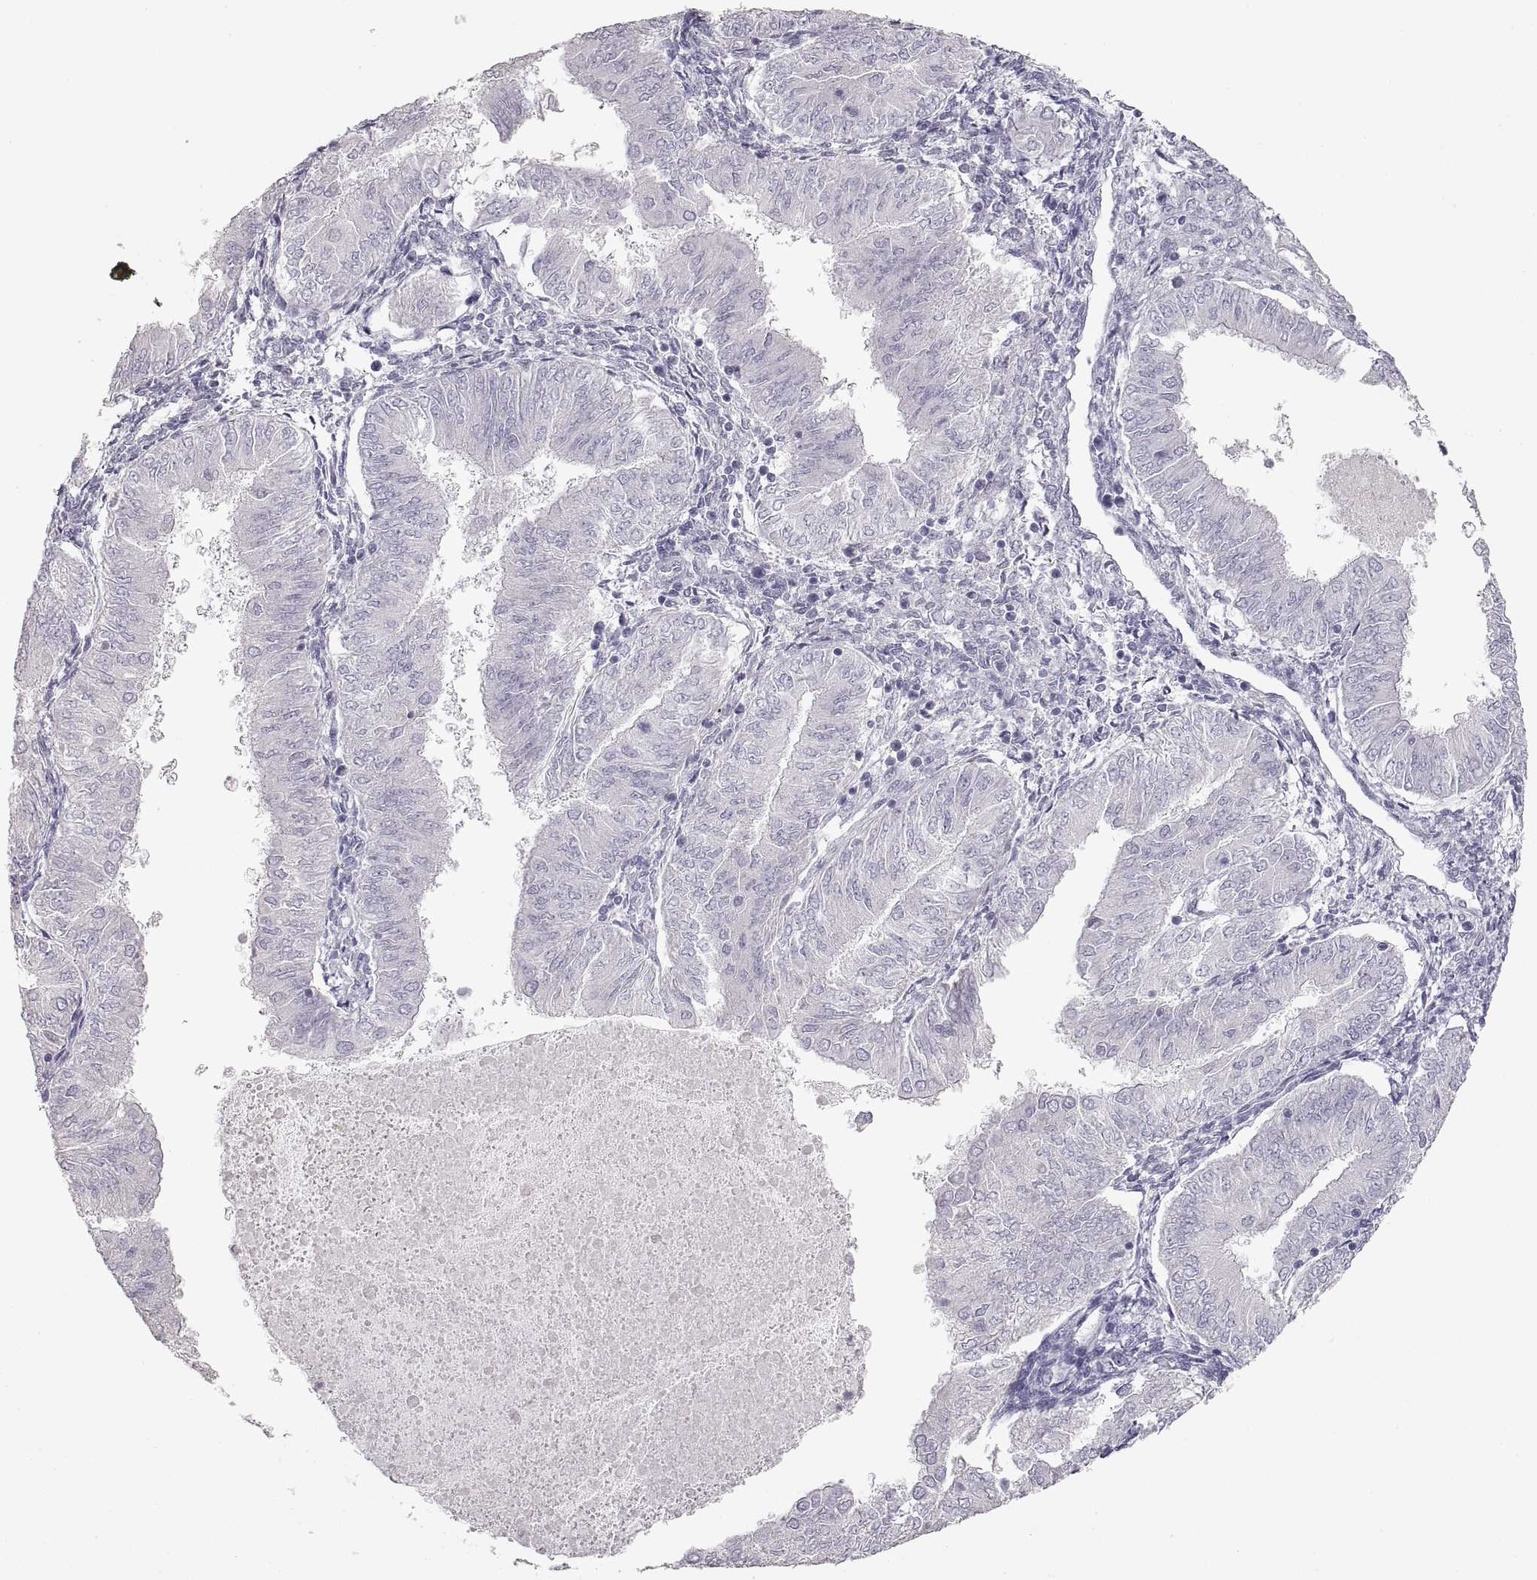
{"staining": {"intensity": "negative", "quantity": "none", "location": "none"}, "tissue": "endometrial cancer", "cell_type": "Tumor cells", "image_type": "cancer", "snomed": [{"axis": "morphology", "description": "Adenocarcinoma, NOS"}, {"axis": "topography", "description": "Endometrium"}], "caption": "DAB (3,3'-diaminobenzidine) immunohistochemical staining of human endometrial cancer (adenocarcinoma) reveals no significant expression in tumor cells.", "gene": "ZP3", "patient": {"sex": "female", "age": 53}}